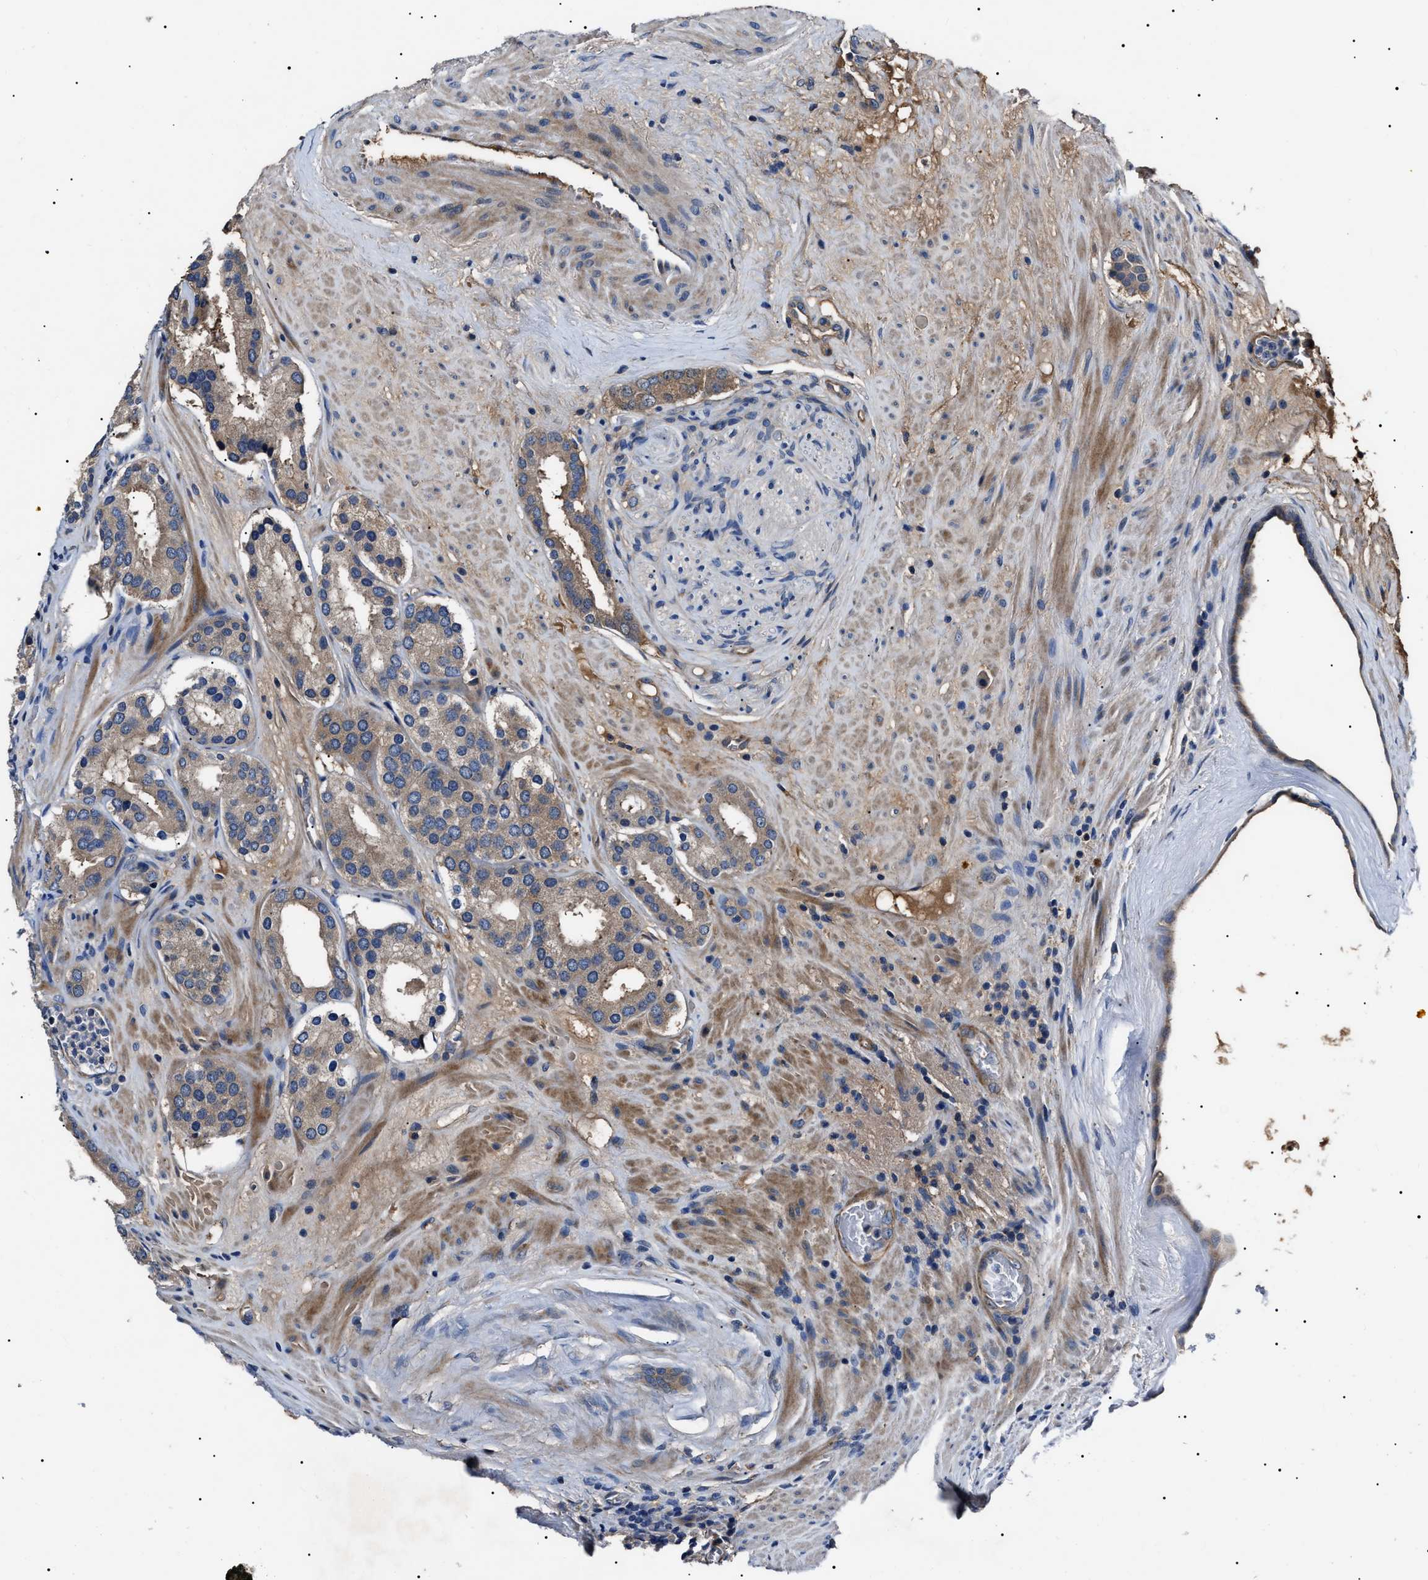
{"staining": {"intensity": "weak", "quantity": "<25%", "location": "cytoplasmic/membranous"}, "tissue": "prostate cancer", "cell_type": "Tumor cells", "image_type": "cancer", "snomed": [{"axis": "morphology", "description": "Adenocarcinoma, Low grade"}, {"axis": "topography", "description": "Prostate"}], "caption": "Immunohistochemistry image of human prostate cancer stained for a protein (brown), which exhibits no staining in tumor cells.", "gene": "IFT81", "patient": {"sex": "male", "age": 69}}